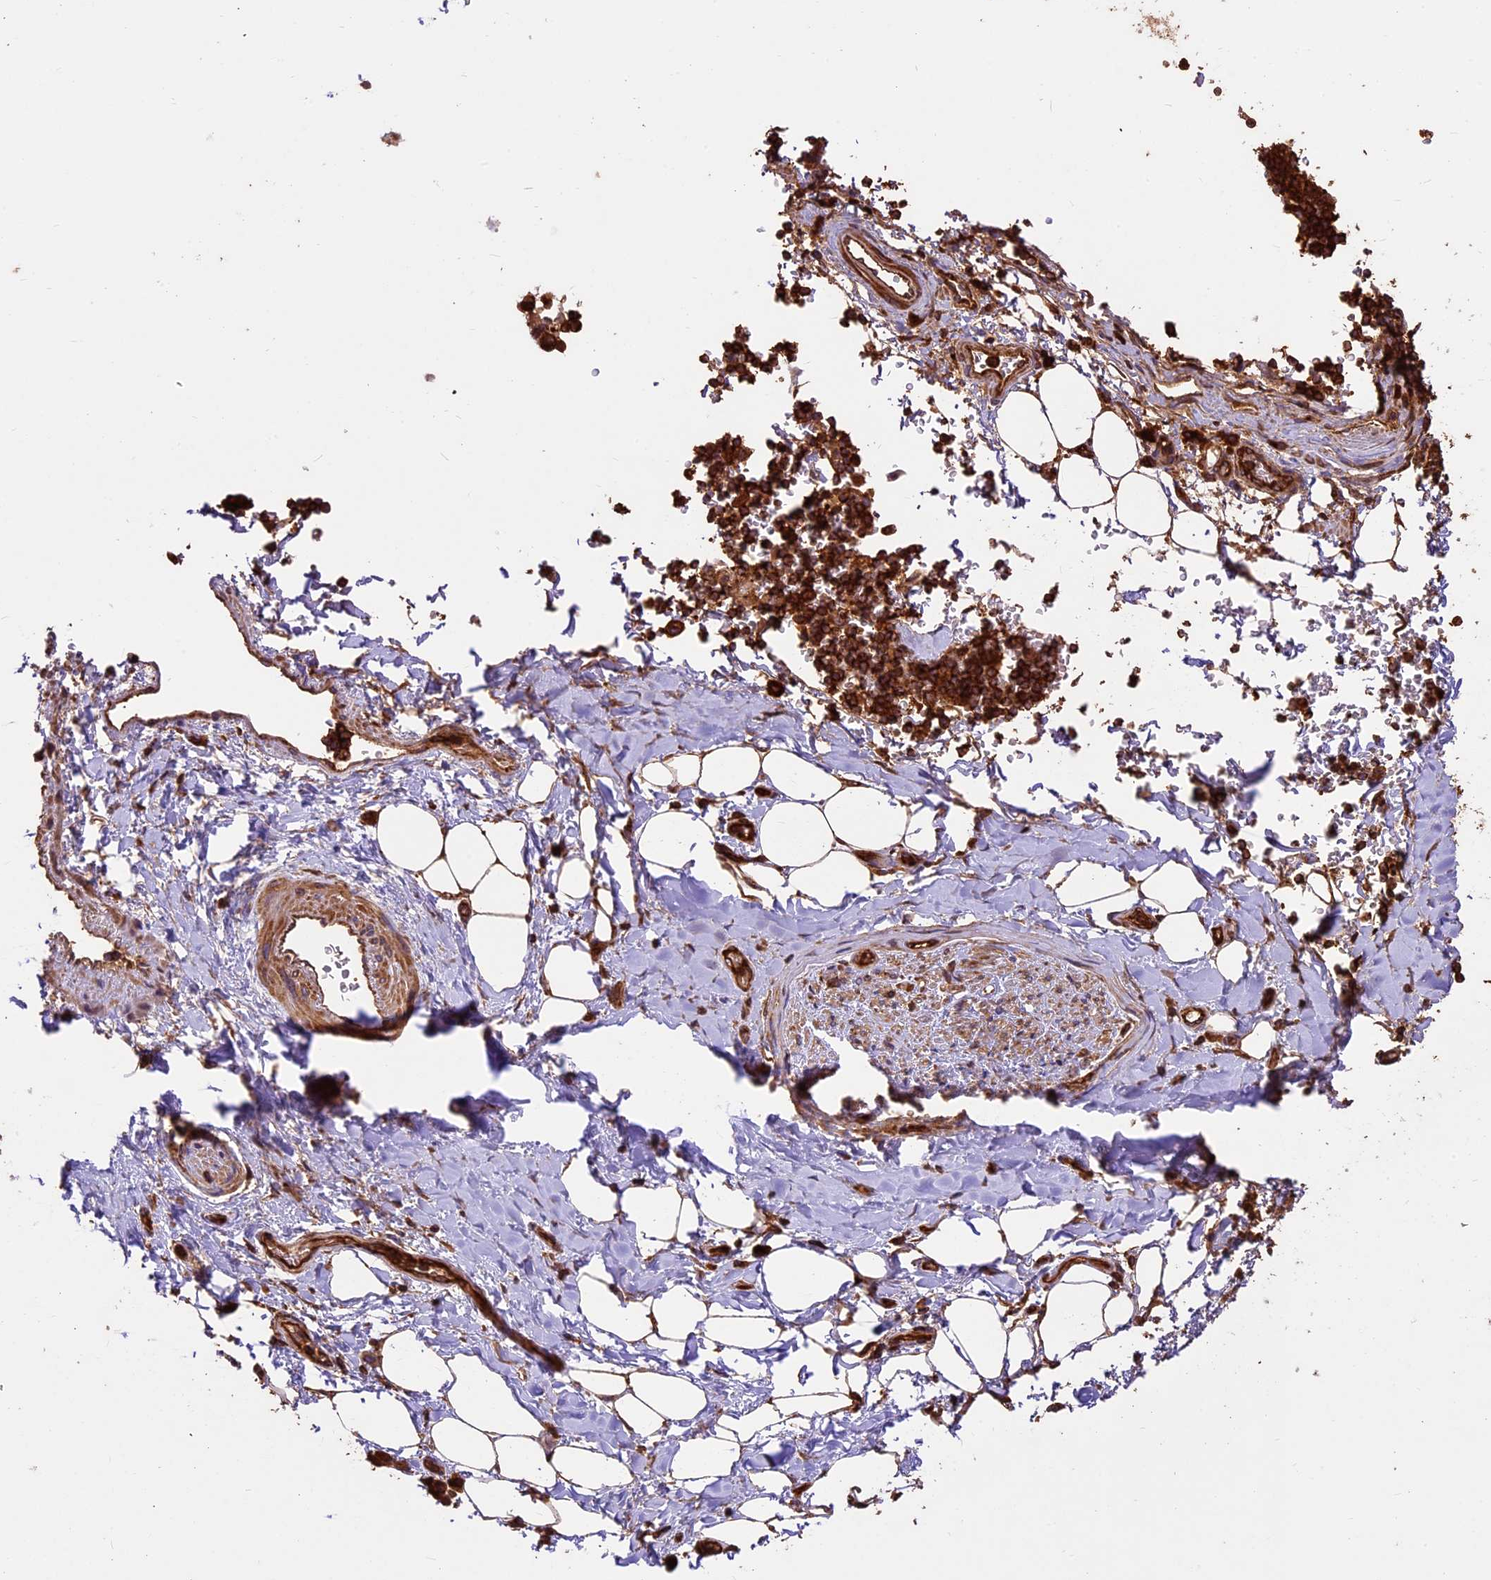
{"staining": {"intensity": "moderate", "quantity": ">75%", "location": "cytoplasmic/membranous"}, "tissue": "adipose tissue", "cell_type": "Adipocytes", "image_type": "normal", "snomed": [{"axis": "morphology", "description": "Normal tissue, NOS"}, {"axis": "topography", "description": "Lymph node"}, {"axis": "topography", "description": "Cartilage tissue"}, {"axis": "topography", "description": "Bronchus"}], "caption": "IHC histopathology image of unremarkable adipose tissue: human adipose tissue stained using IHC exhibits medium levels of moderate protein expression localized specifically in the cytoplasmic/membranous of adipocytes, appearing as a cytoplasmic/membranous brown color.", "gene": "KARS1", "patient": {"sex": "male", "age": 63}}